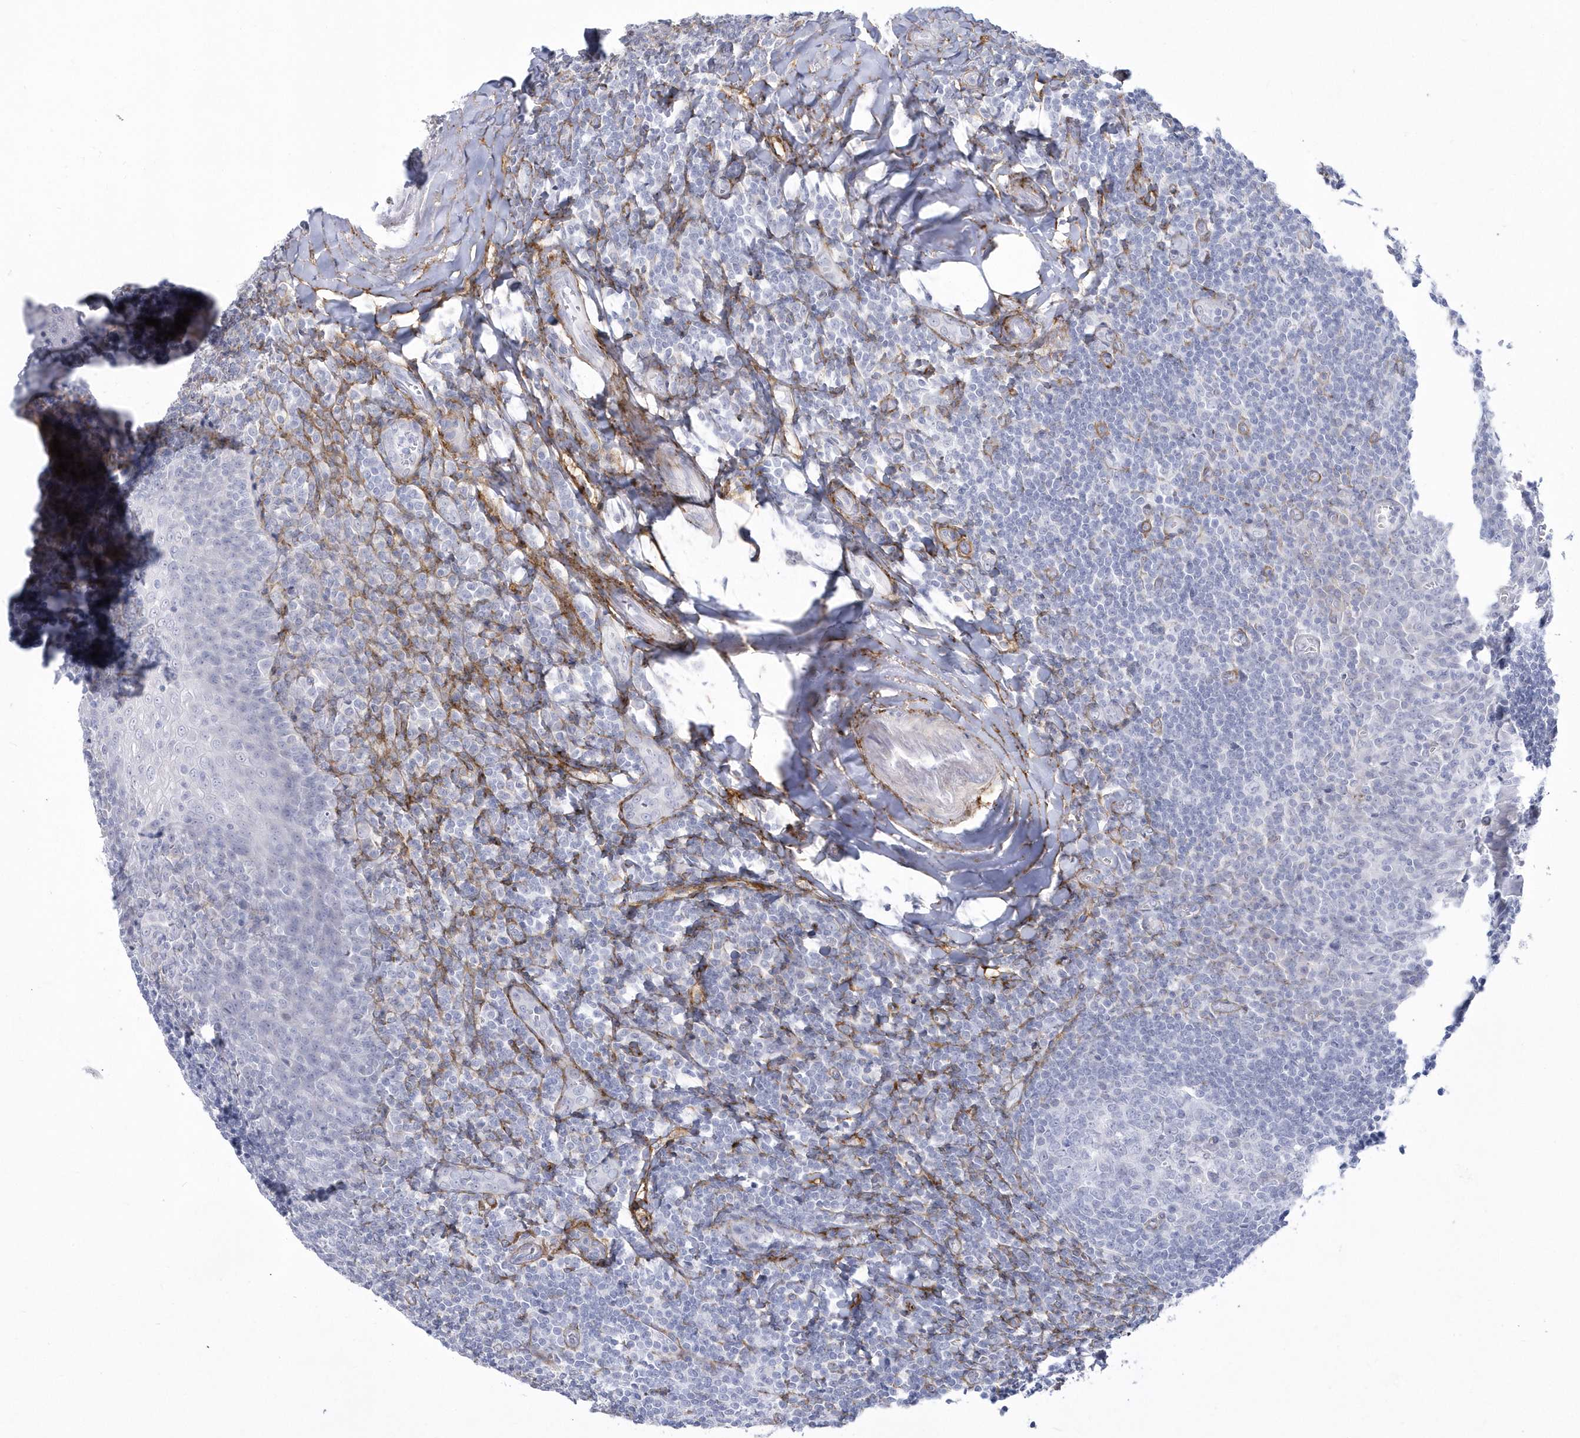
{"staining": {"intensity": "negative", "quantity": "none", "location": "none"}, "tissue": "tonsil", "cell_type": "Germinal center cells", "image_type": "normal", "snomed": [{"axis": "morphology", "description": "Normal tissue, NOS"}, {"axis": "topography", "description": "Tonsil"}], "caption": "DAB (3,3'-diaminobenzidine) immunohistochemical staining of unremarkable human tonsil exhibits no significant expression in germinal center cells.", "gene": "WDR27", "patient": {"sex": "male", "age": 27}}